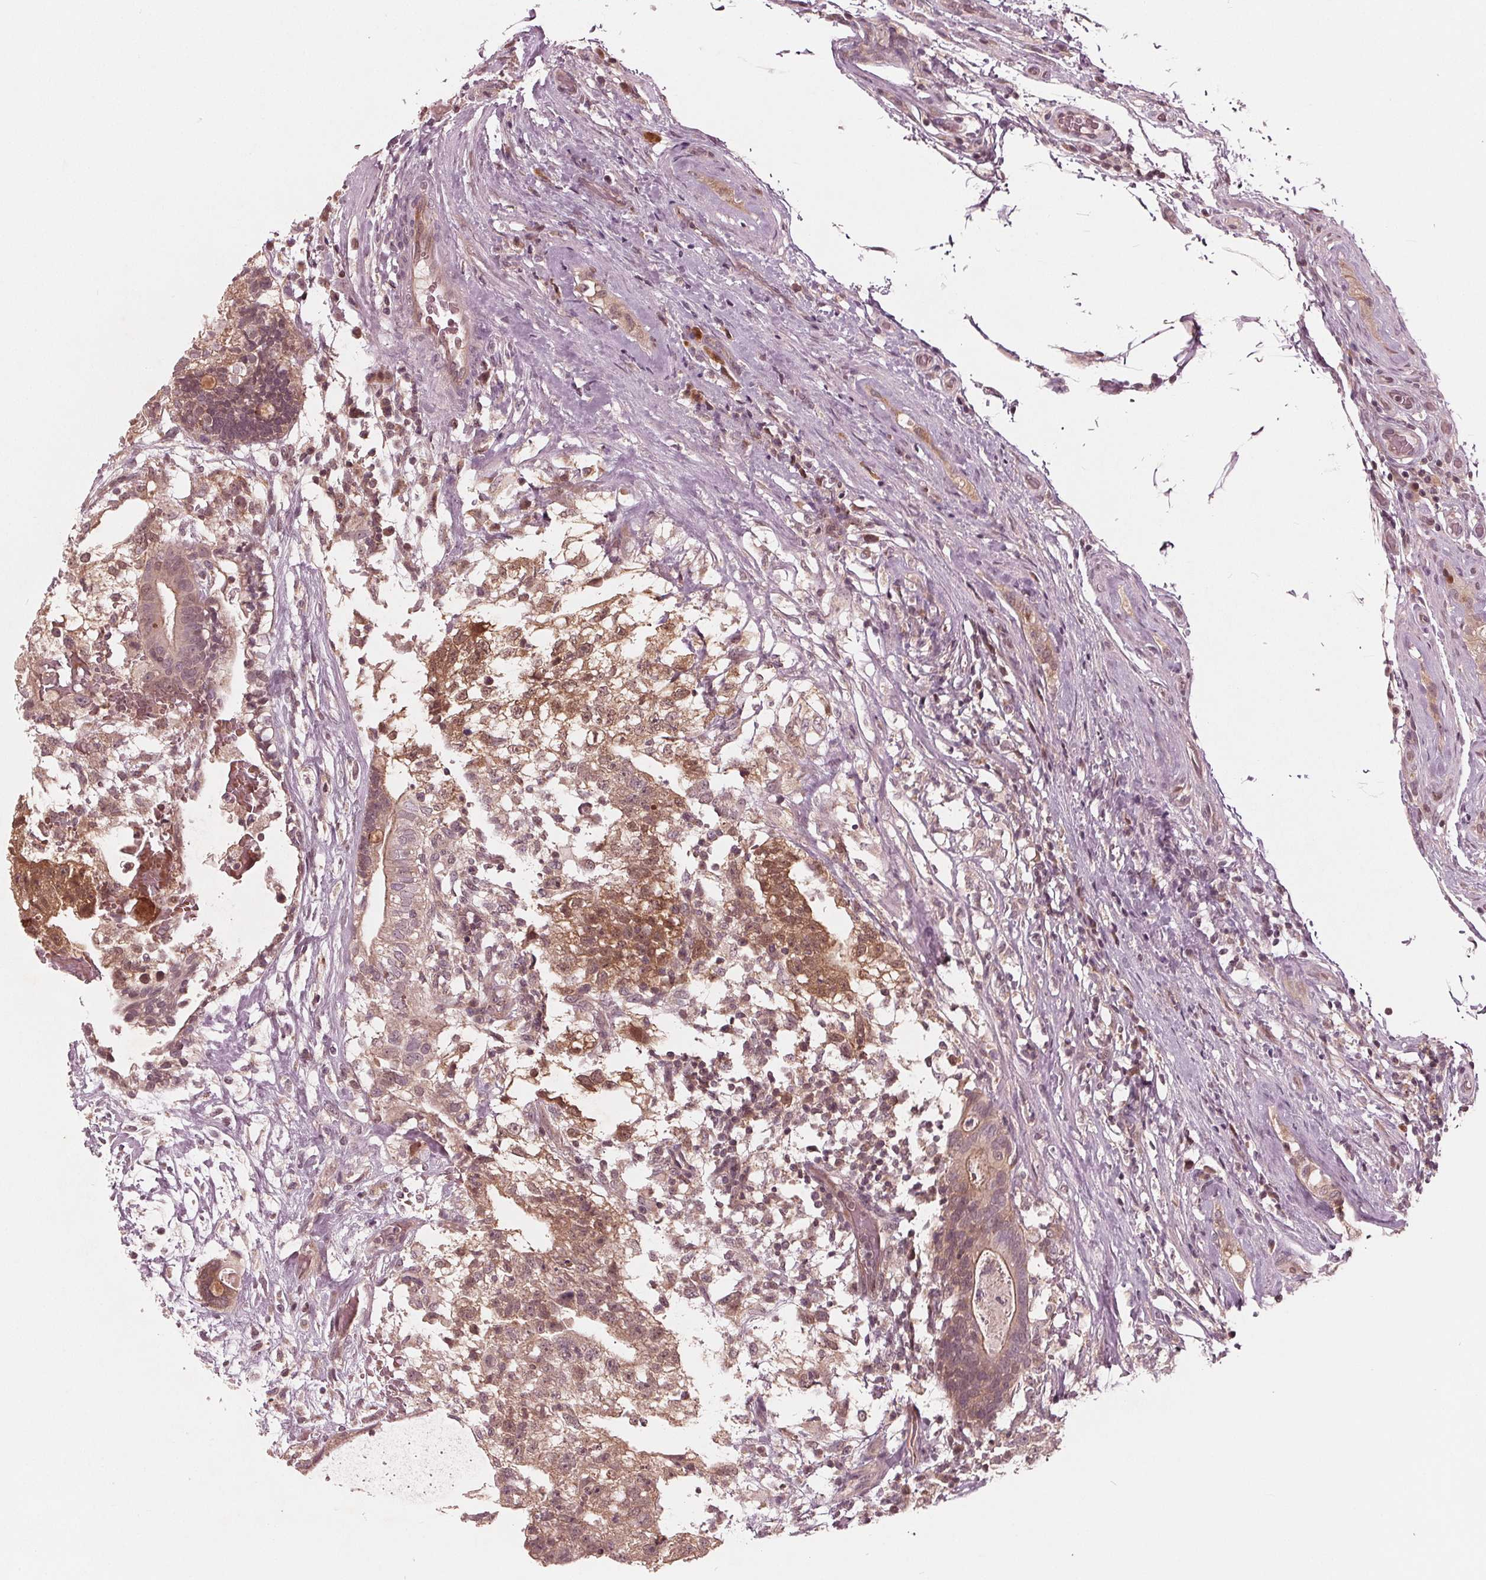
{"staining": {"intensity": "weak", "quantity": ">75%", "location": "cytoplasmic/membranous"}, "tissue": "testis cancer", "cell_type": "Tumor cells", "image_type": "cancer", "snomed": [{"axis": "morphology", "description": "Seminoma, NOS"}, {"axis": "morphology", "description": "Carcinoma, Embryonal, NOS"}, {"axis": "topography", "description": "Testis"}], "caption": "A micrograph showing weak cytoplasmic/membranous positivity in about >75% of tumor cells in testis cancer (seminoma), as visualized by brown immunohistochemical staining.", "gene": "UBALD1", "patient": {"sex": "male", "age": 41}}